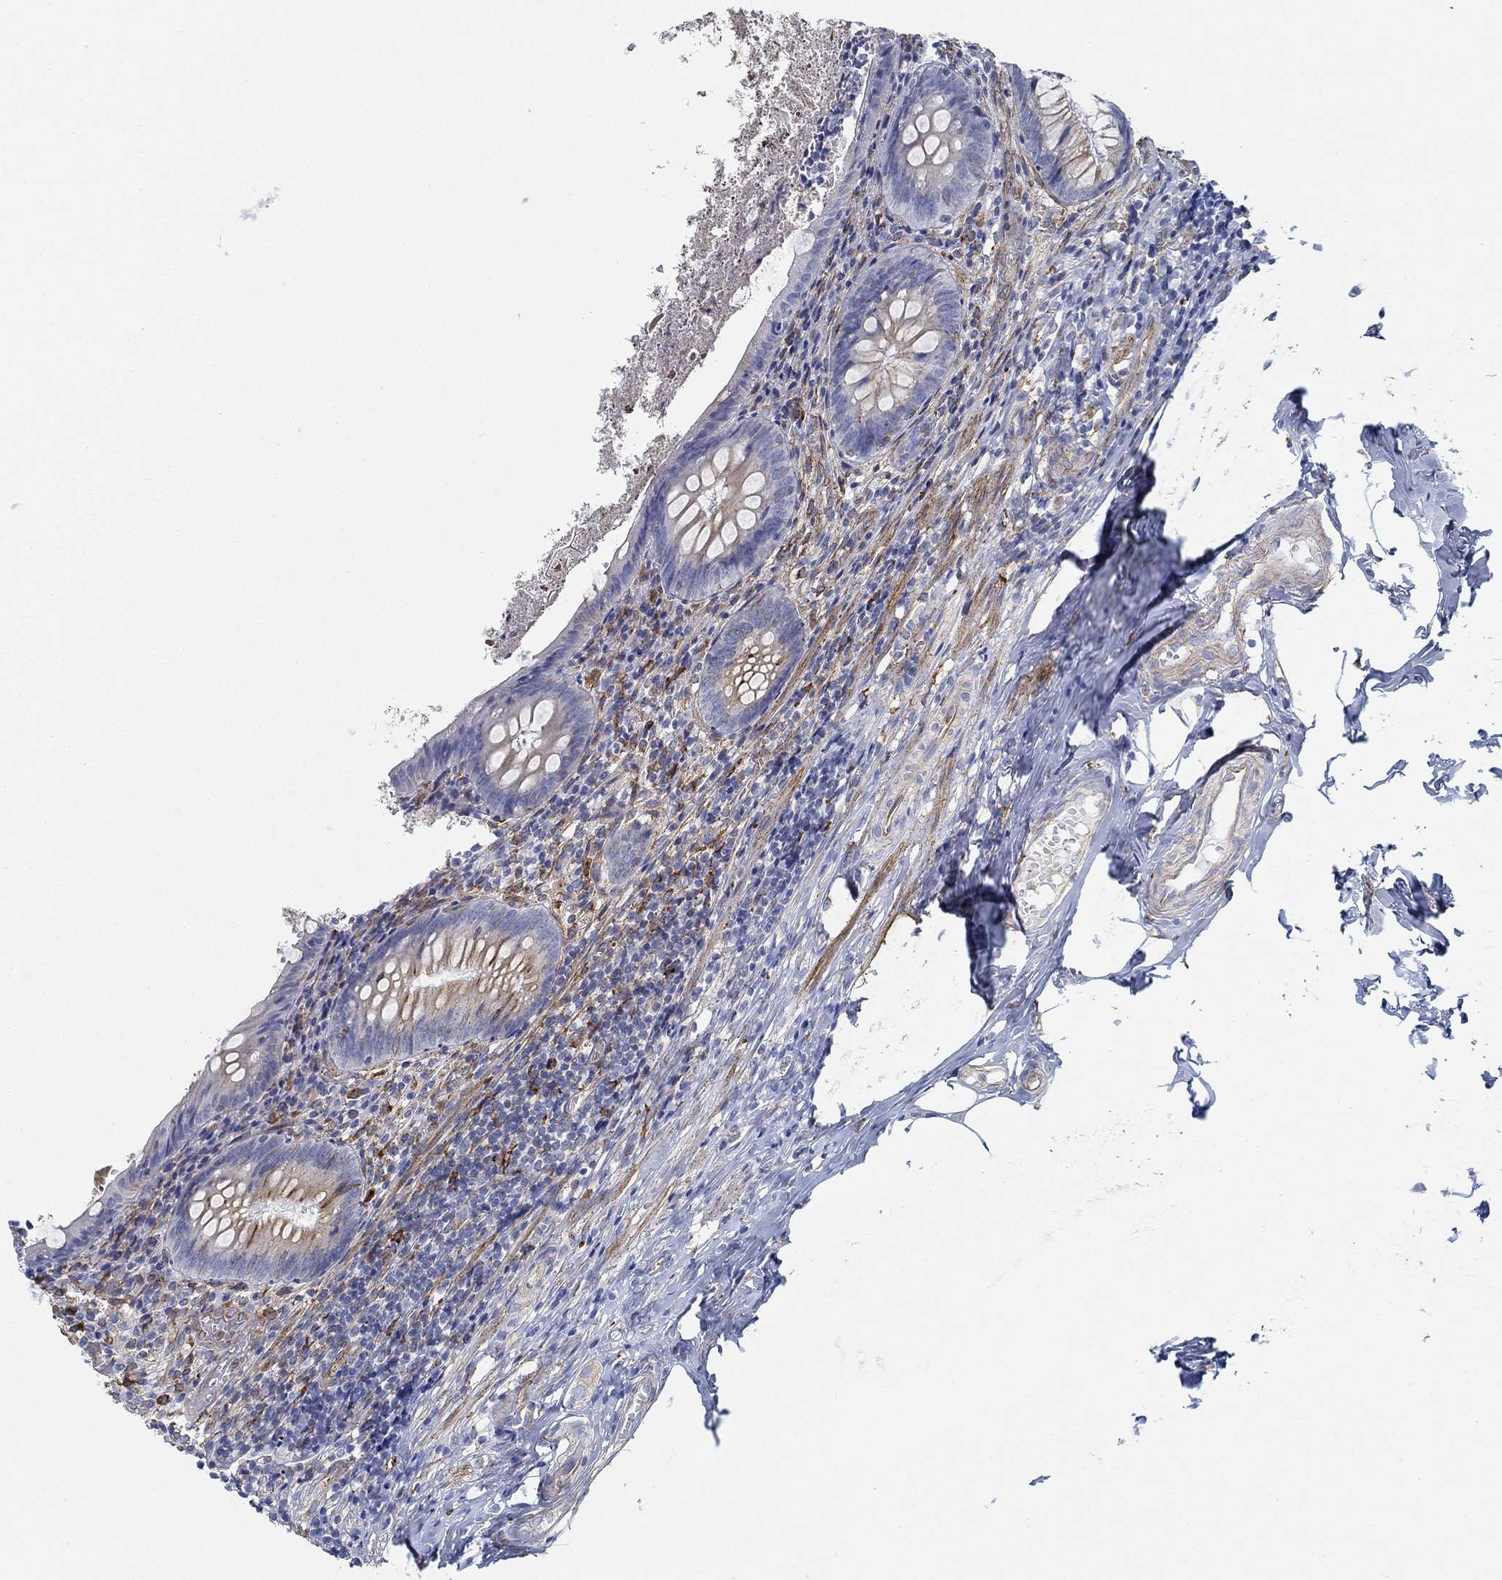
{"staining": {"intensity": "moderate", "quantity": "<25%", "location": "cytoplasmic/membranous"}, "tissue": "appendix", "cell_type": "Glandular cells", "image_type": "normal", "snomed": [{"axis": "morphology", "description": "Normal tissue, NOS"}, {"axis": "topography", "description": "Appendix"}], "caption": "Protein expression analysis of normal appendix exhibits moderate cytoplasmic/membranous expression in approximately <25% of glandular cells. The staining was performed using DAB, with brown indicating positive protein expression. Nuclei are stained blue with hematoxylin.", "gene": "STC2", "patient": {"sex": "female", "age": 23}}